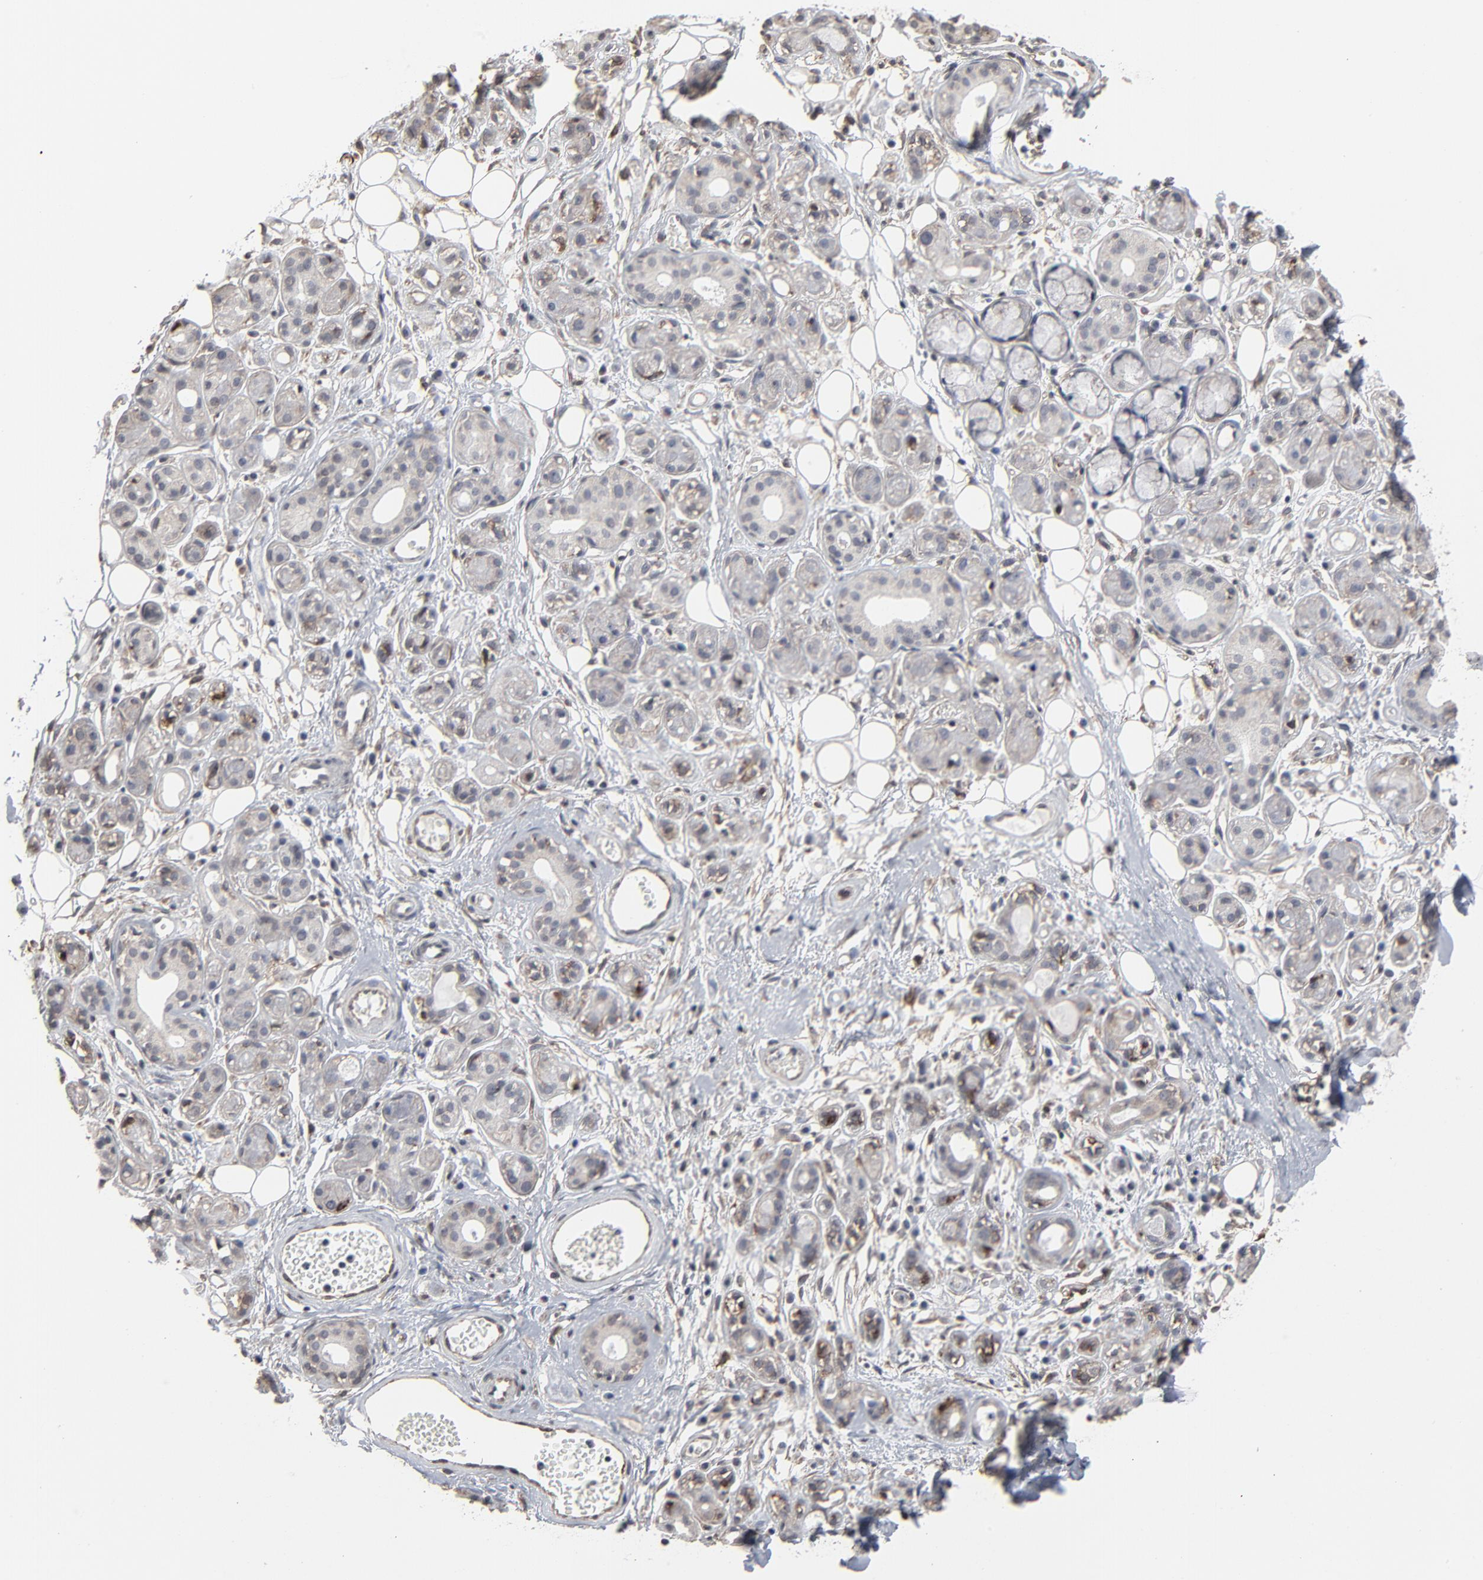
{"staining": {"intensity": "weak", "quantity": "25%-75%", "location": "cytoplasmic/membranous"}, "tissue": "salivary gland", "cell_type": "Glandular cells", "image_type": "normal", "snomed": [{"axis": "morphology", "description": "Normal tissue, NOS"}, {"axis": "topography", "description": "Salivary gland"}], "caption": "This is a micrograph of IHC staining of normal salivary gland, which shows weak staining in the cytoplasmic/membranous of glandular cells.", "gene": "CTNND1", "patient": {"sex": "male", "age": 54}}